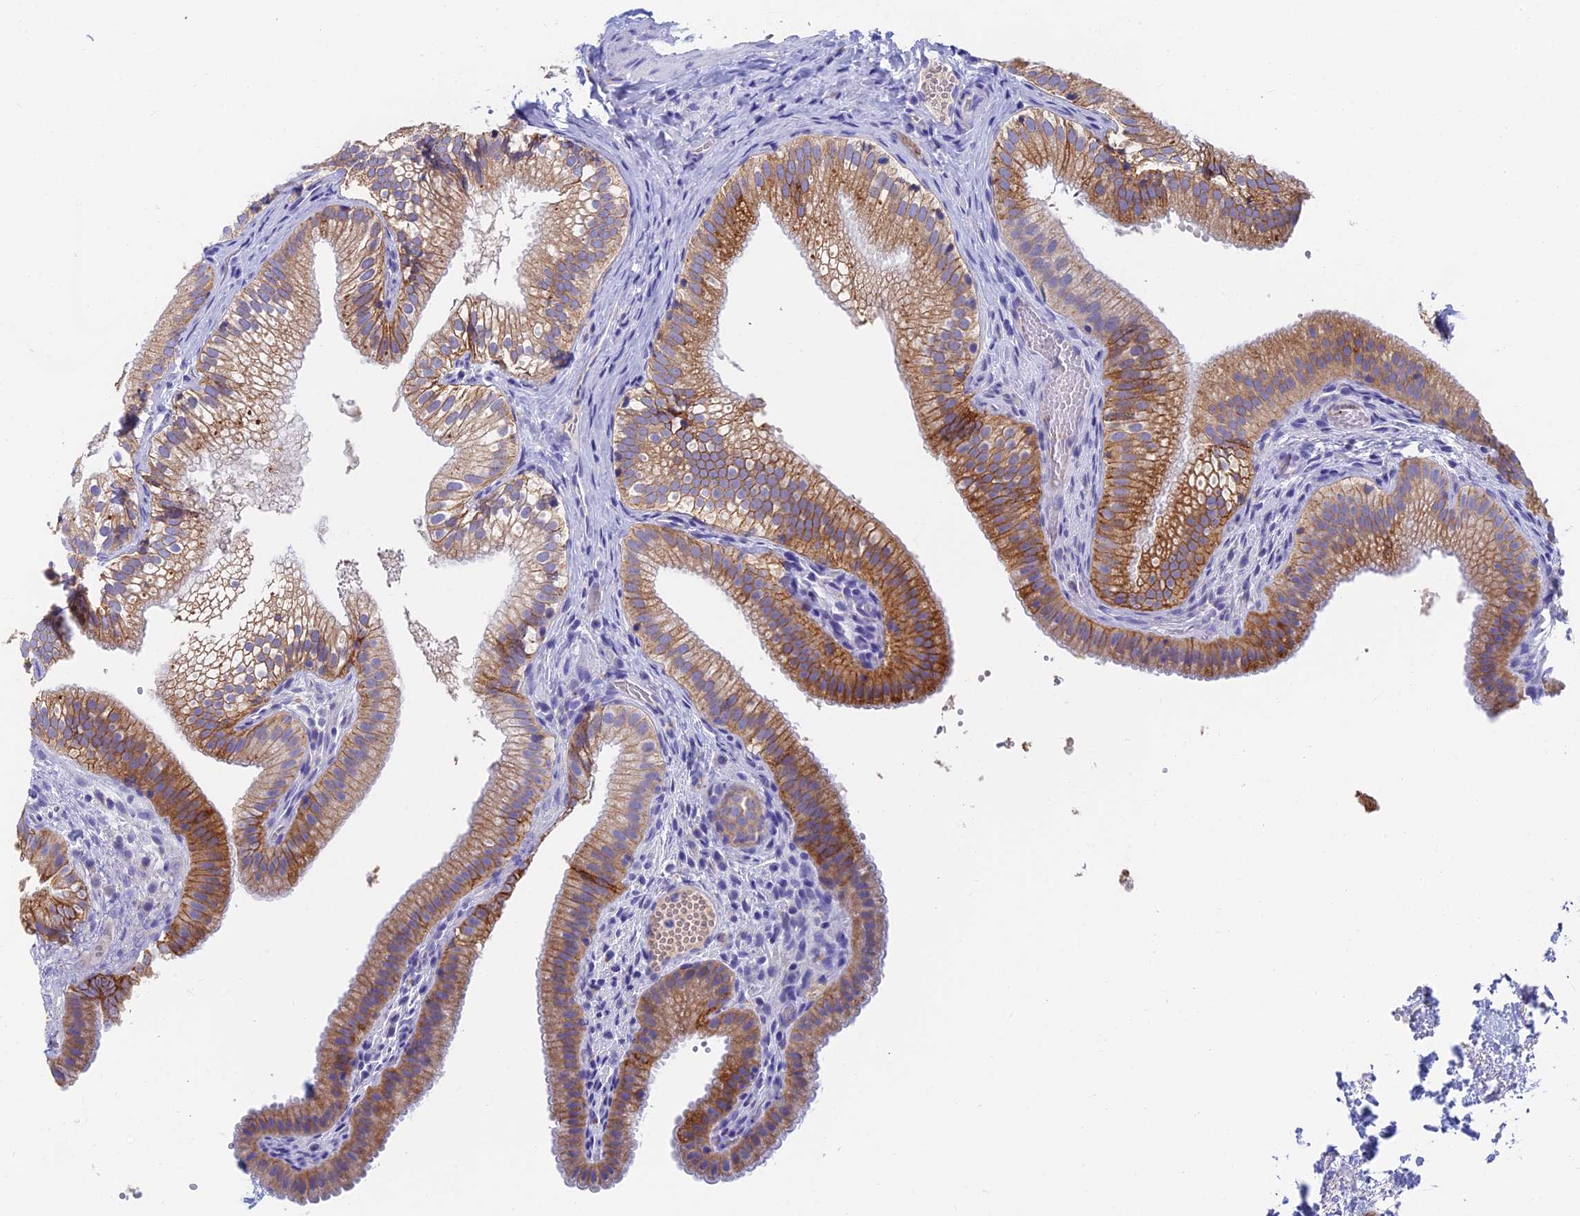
{"staining": {"intensity": "moderate", "quantity": ">75%", "location": "cytoplasmic/membranous"}, "tissue": "gallbladder", "cell_type": "Glandular cells", "image_type": "normal", "snomed": [{"axis": "morphology", "description": "Normal tissue, NOS"}, {"axis": "topography", "description": "Gallbladder"}], "caption": "High-power microscopy captured an immunohistochemistry micrograph of normal gallbladder, revealing moderate cytoplasmic/membranous positivity in approximately >75% of glandular cells. (Stains: DAB in brown, nuclei in blue, Microscopy: brightfield microscopy at high magnification).", "gene": "ADAMTS13", "patient": {"sex": "female", "age": 30}}